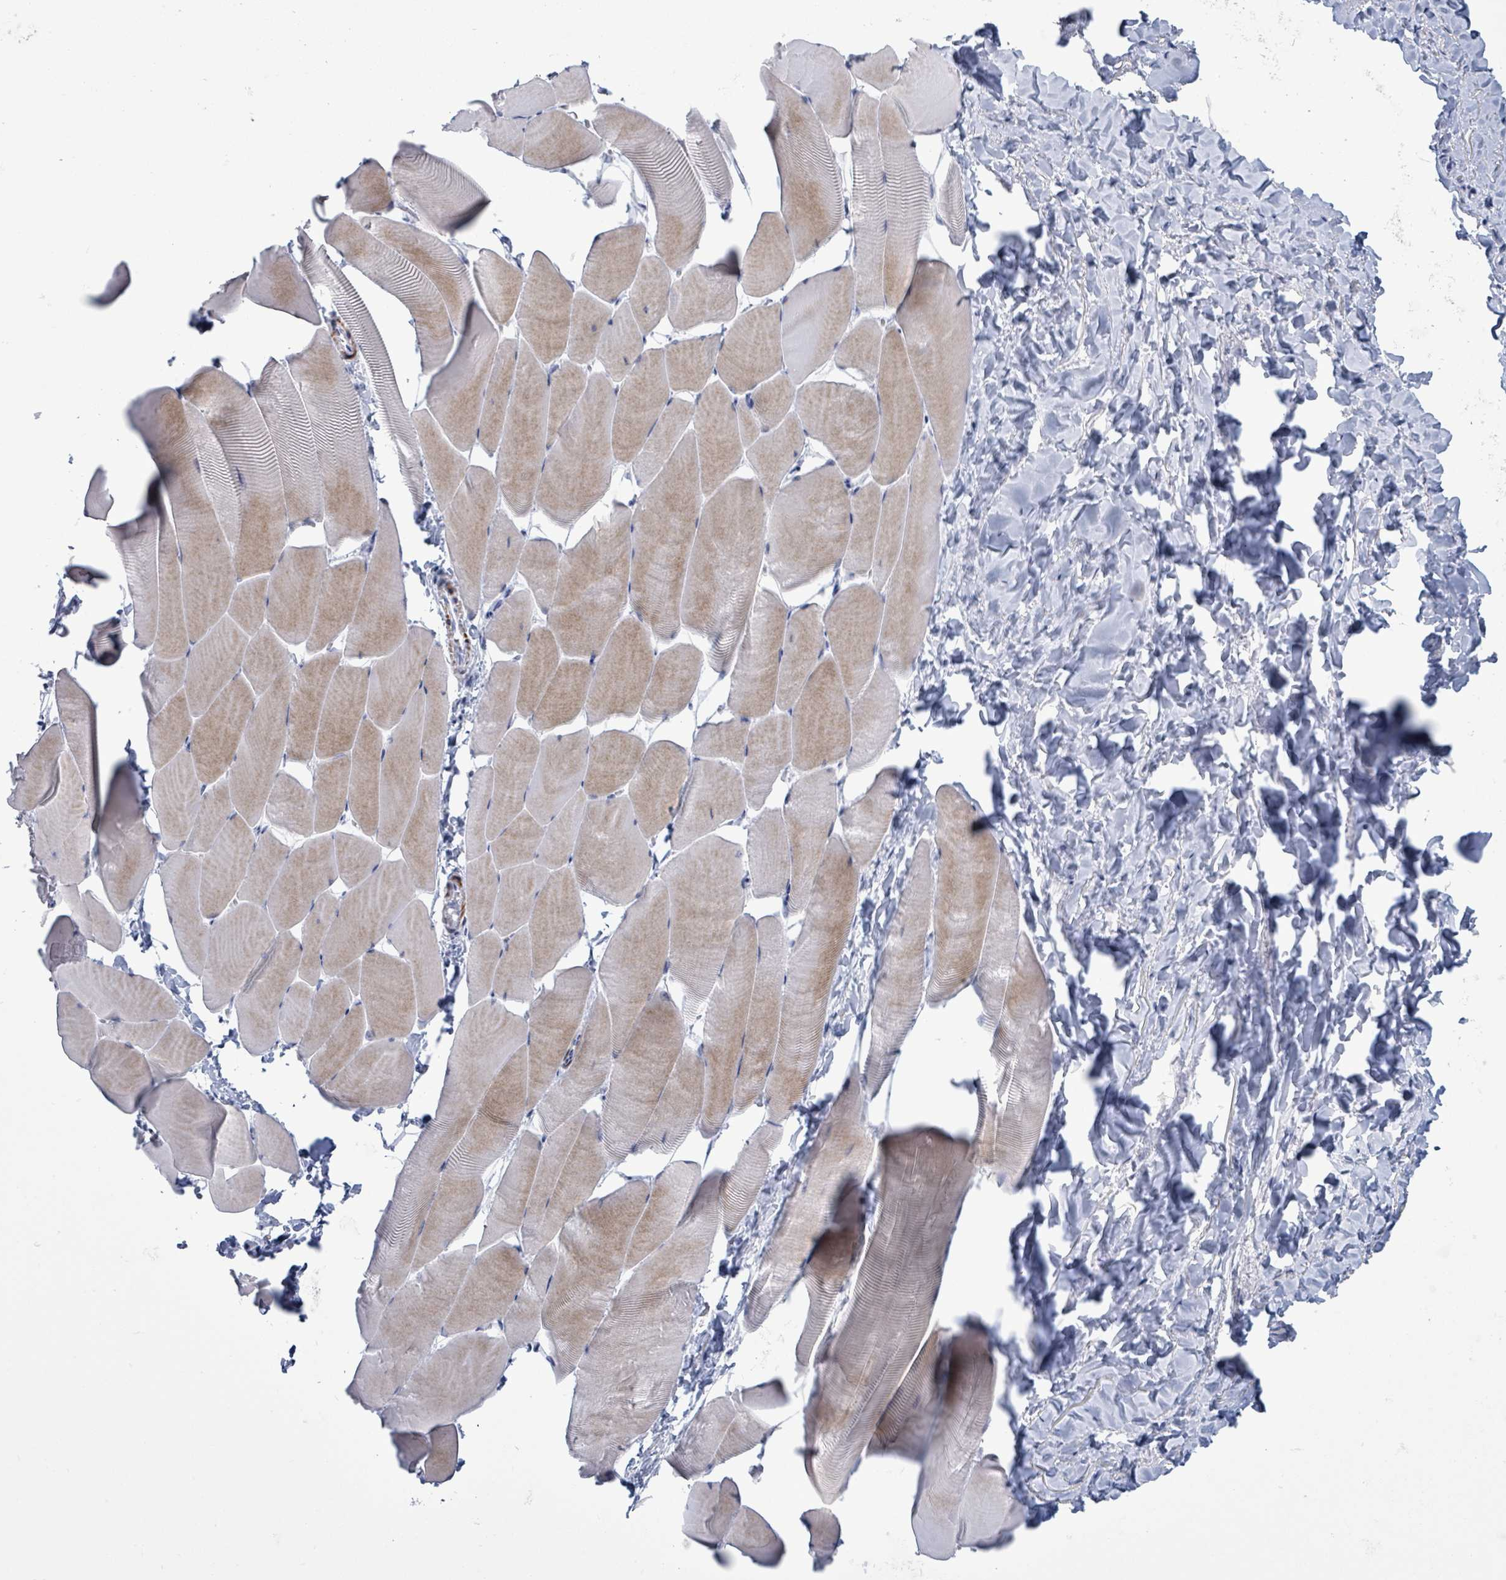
{"staining": {"intensity": "moderate", "quantity": "25%-75%", "location": "cytoplasmic/membranous"}, "tissue": "skeletal muscle", "cell_type": "Myocytes", "image_type": "normal", "snomed": [{"axis": "morphology", "description": "Normal tissue, NOS"}, {"axis": "topography", "description": "Skeletal muscle"}], "caption": "The photomicrograph shows staining of benign skeletal muscle, revealing moderate cytoplasmic/membranous protein expression (brown color) within myocytes.", "gene": "ZNF771", "patient": {"sex": "male", "age": 25}}